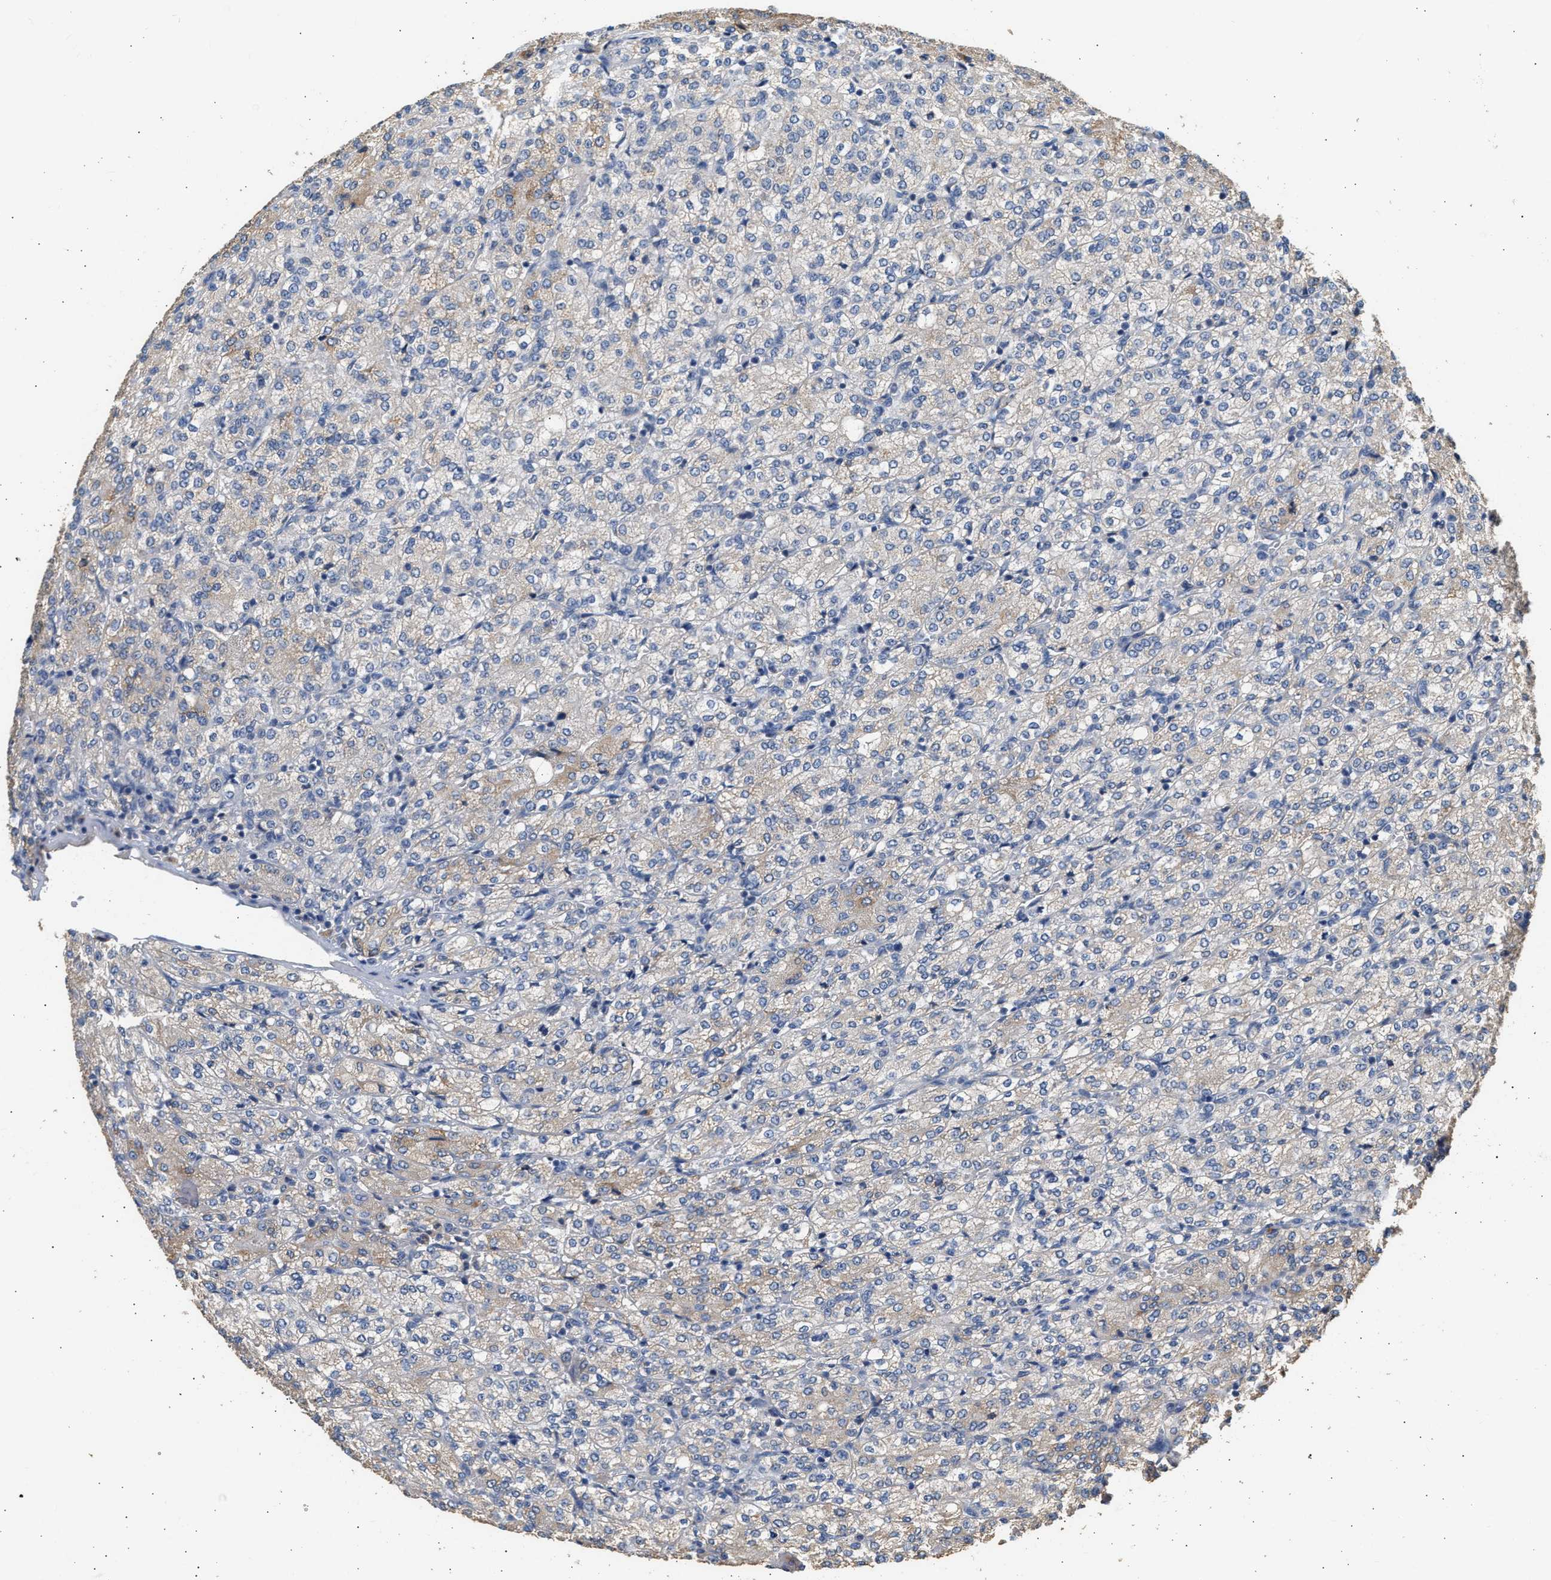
{"staining": {"intensity": "weak", "quantity": "25%-75%", "location": "cytoplasmic/membranous"}, "tissue": "renal cancer", "cell_type": "Tumor cells", "image_type": "cancer", "snomed": [{"axis": "morphology", "description": "Adenocarcinoma, NOS"}, {"axis": "topography", "description": "Kidney"}], "caption": "Immunohistochemical staining of human adenocarcinoma (renal) reveals weak cytoplasmic/membranous protein expression in approximately 25%-75% of tumor cells.", "gene": "WDR31", "patient": {"sex": "male", "age": 77}}